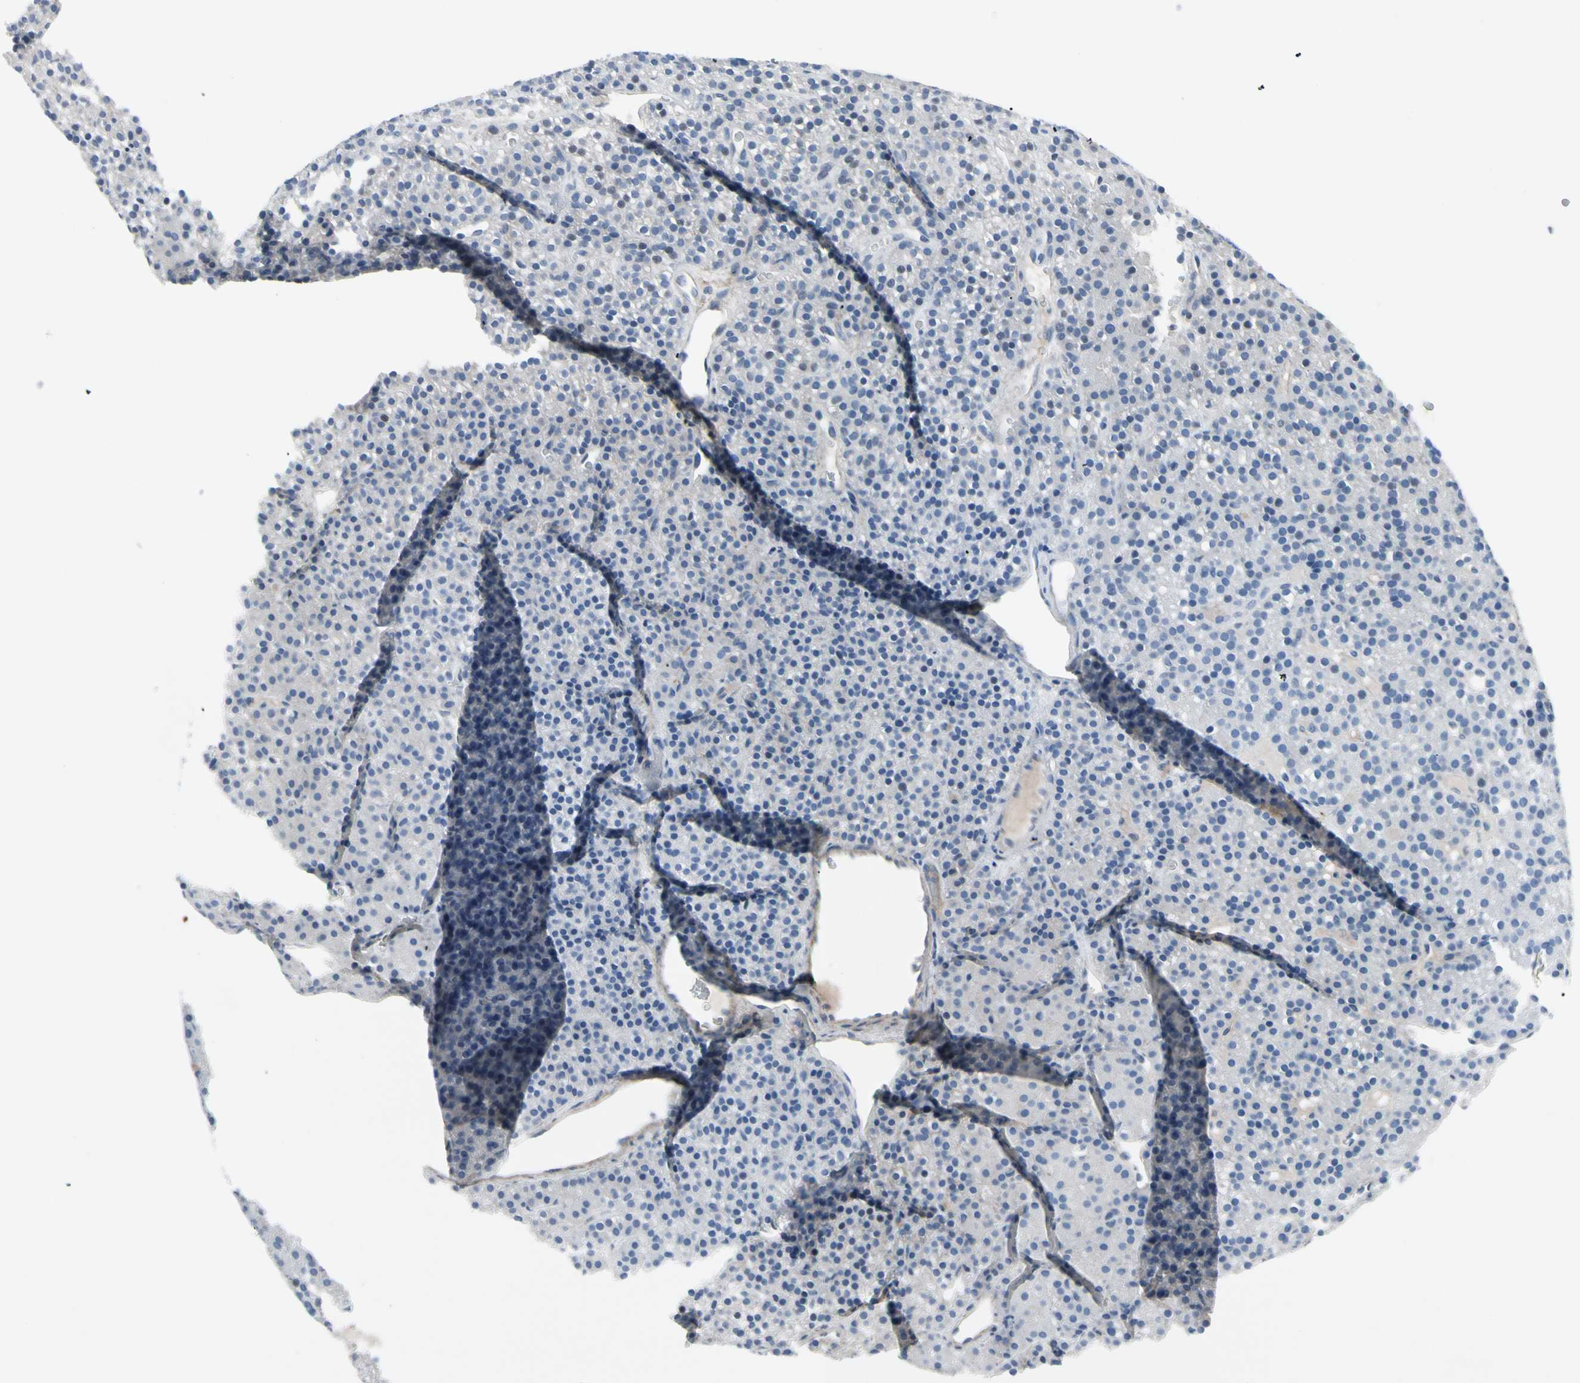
{"staining": {"intensity": "negative", "quantity": "none", "location": "none"}, "tissue": "parathyroid gland", "cell_type": "Glandular cells", "image_type": "normal", "snomed": [{"axis": "morphology", "description": "Normal tissue, NOS"}, {"axis": "morphology", "description": "Hyperplasia, NOS"}, {"axis": "topography", "description": "Parathyroid gland"}], "caption": "This is an immunohistochemistry (IHC) histopathology image of normal human parathyroid gland. There is no positivity in glandular cells.", "gene": "PIGR", "patient": {"sex": "male", "age": 44}}